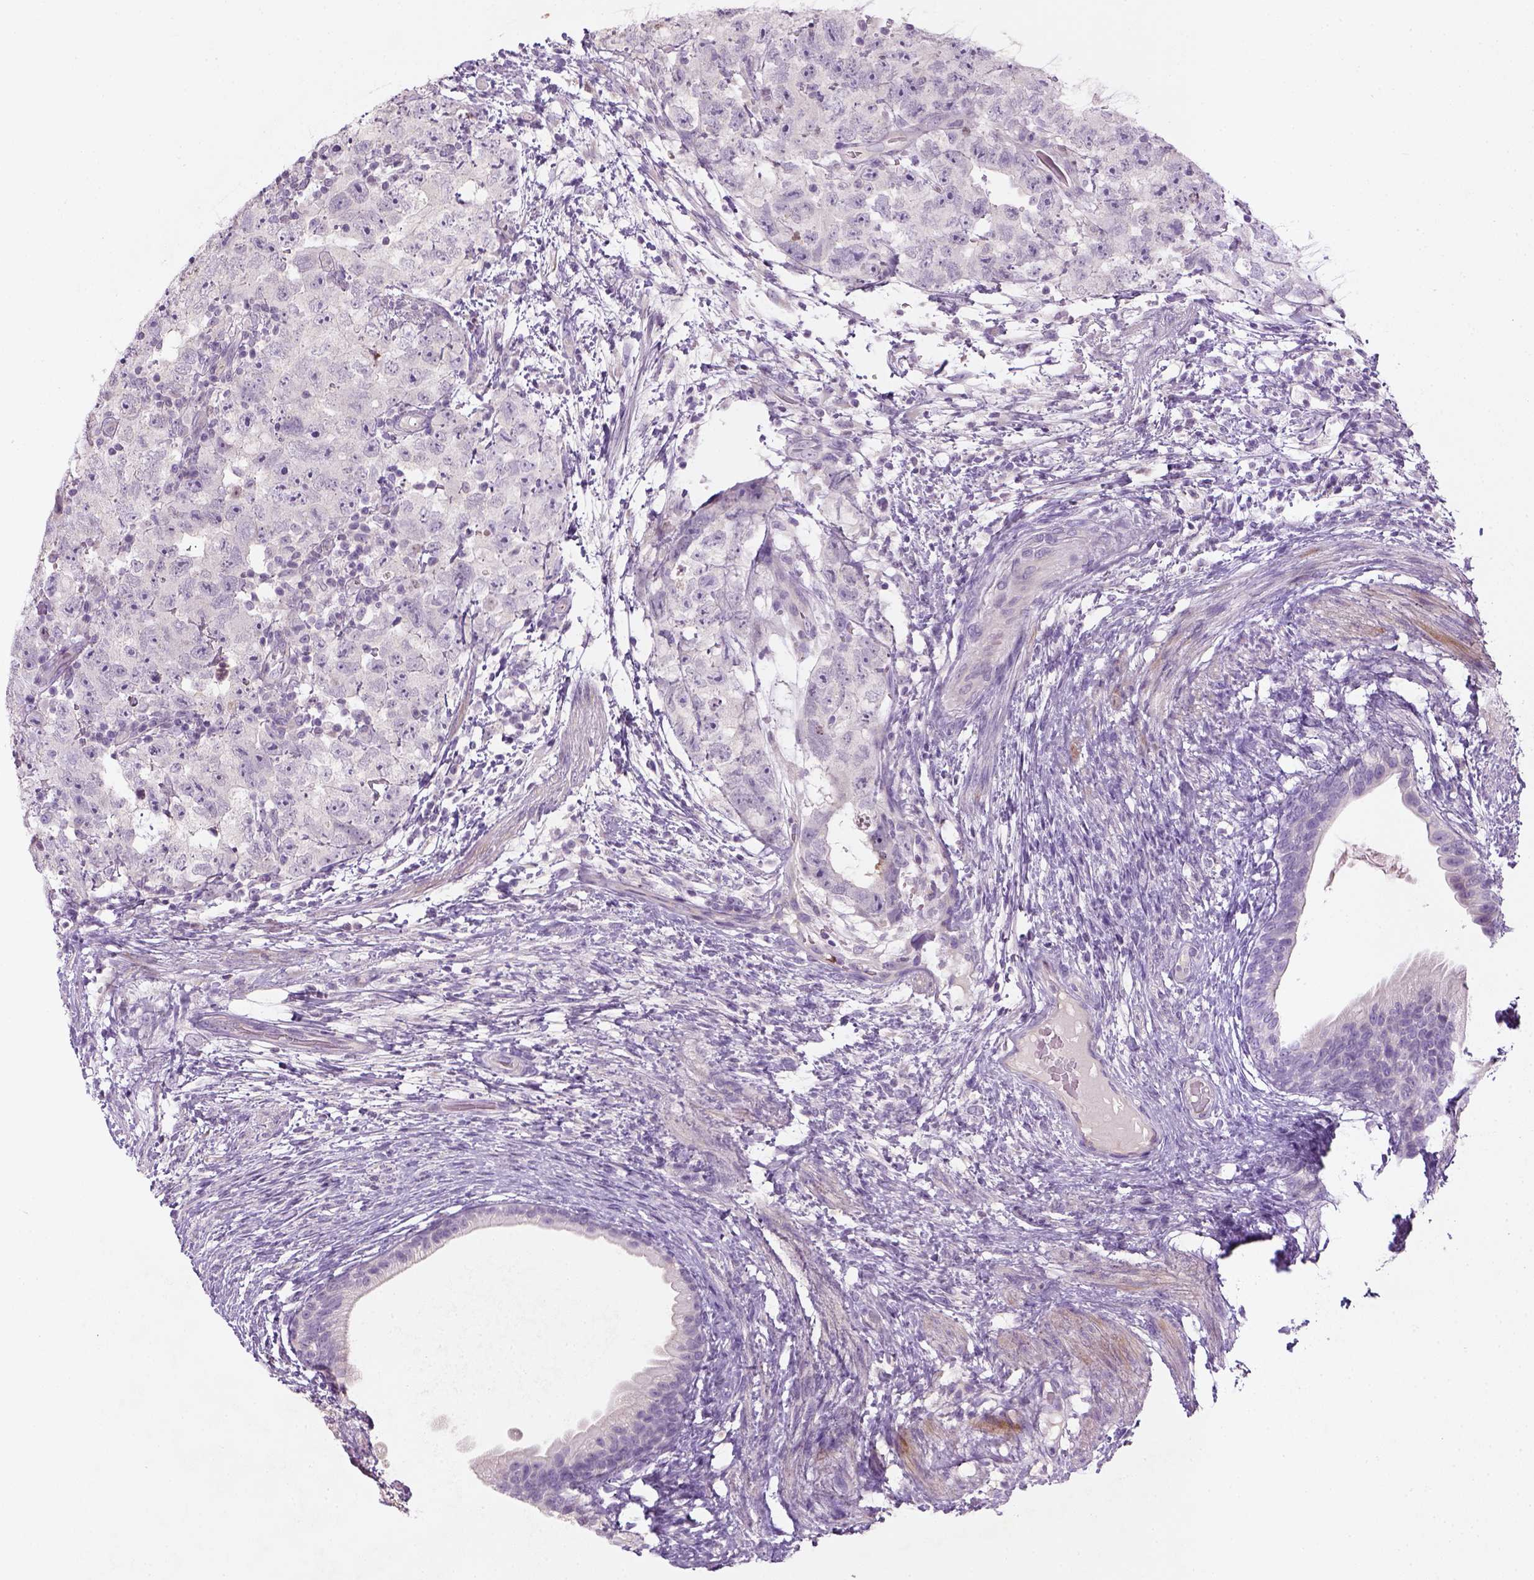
{"staining": {"intensity": "negative", "quantity": "none", "location": "none"}, "tissue": "testis cancer", "cell_type": "Tumor cells", "image_type": "cancer", "snomed": [{"axis": "morphology", "description": "Carcinoma, Embryonal, NOS"}, {"axis": "topography", "description": "Testis"}], "caption": "High magnification brightfield microscopy of testis embryonal carcinoma stained with DAB (brown) and counterstained with hematoxylin (blue): tumor cells show no significant expression. The staining was performed using DAB (3,3'-diaminobenzidine) to visualize the protein expression in brown, while the nuclei were stained in blue with hematoxylin (Magnification: 20x).", "gene": "NUDT6", "patient": {"sex": "male", "age": 24}}